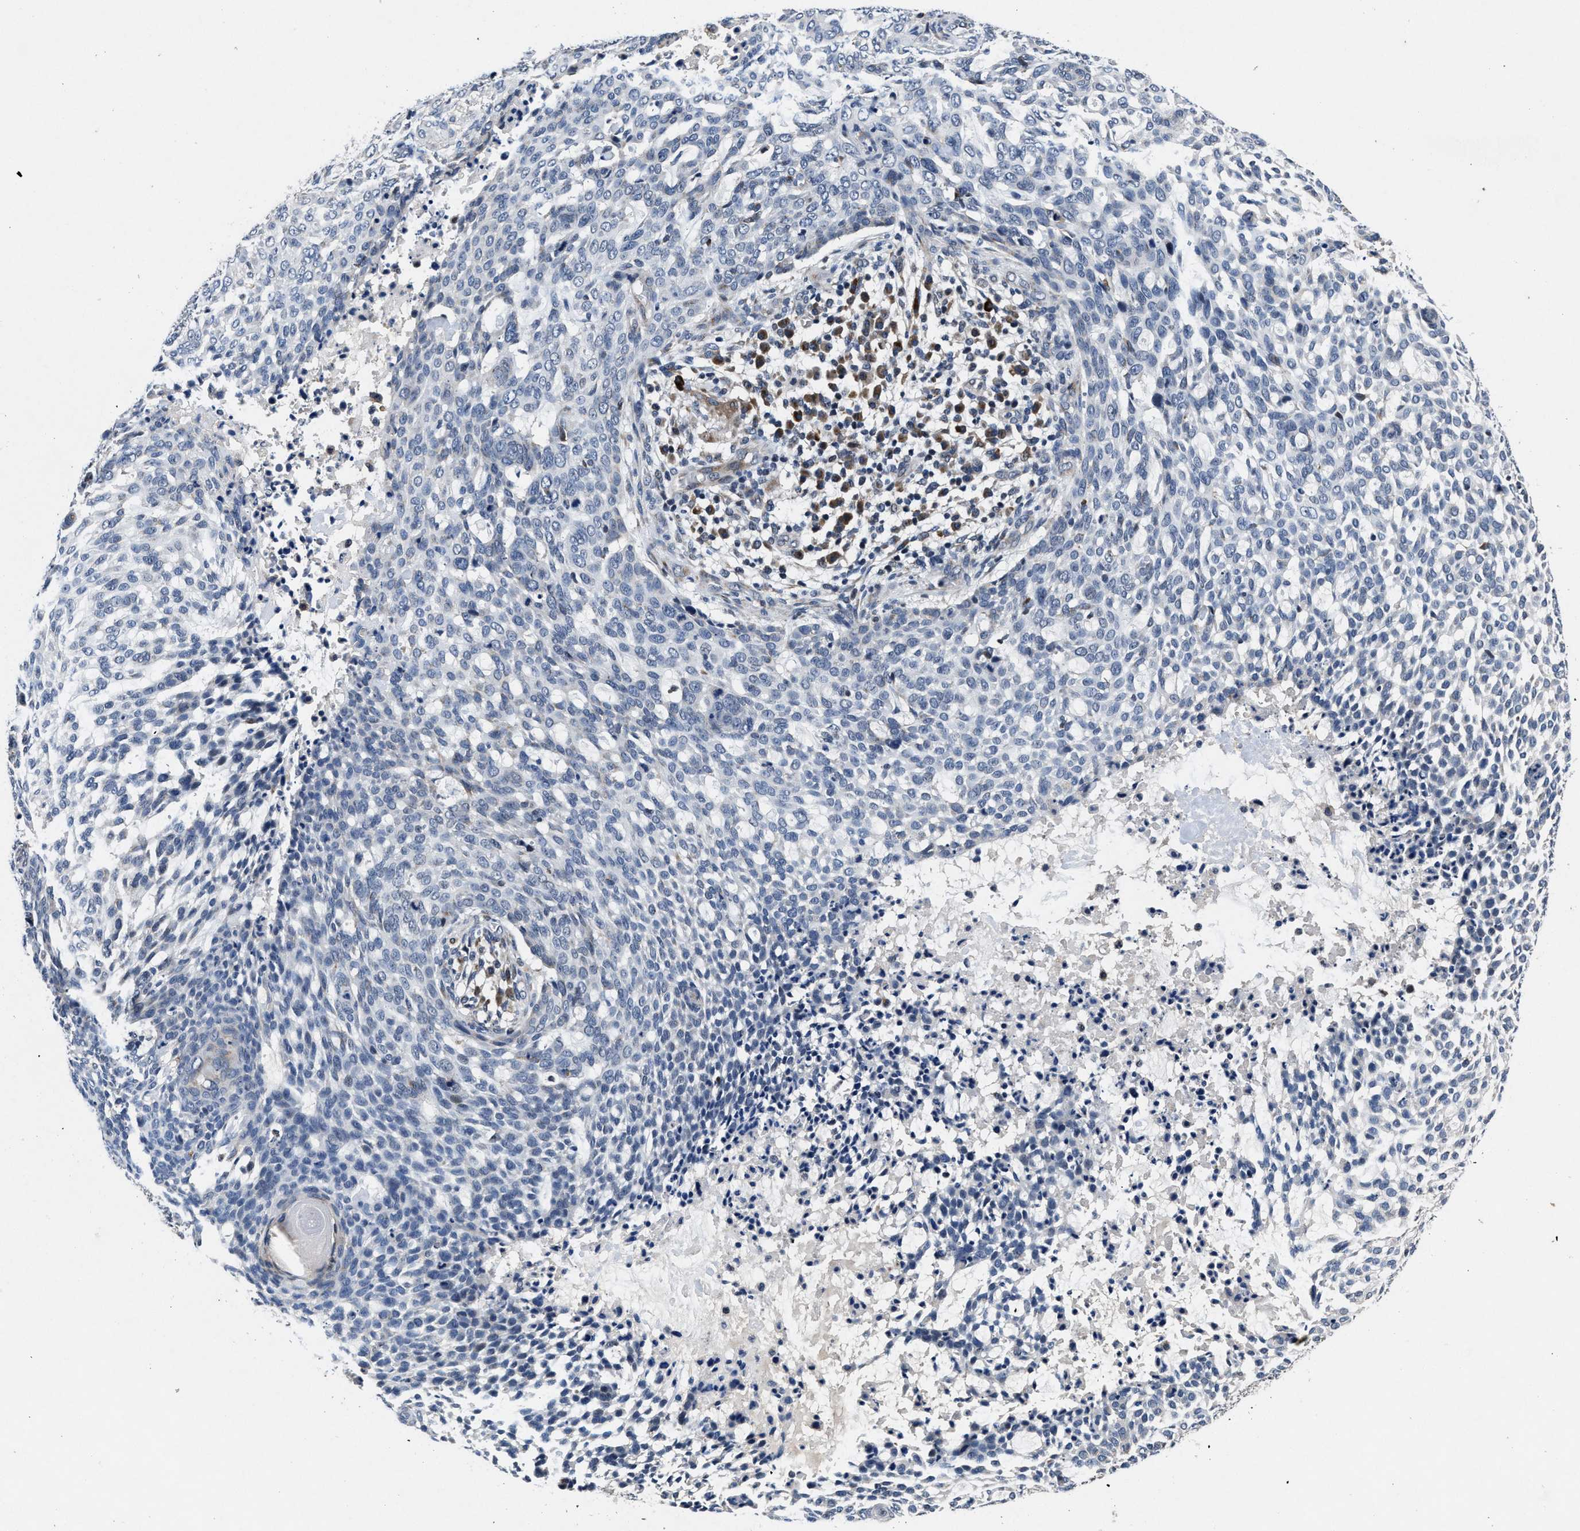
{"staining": {"intensity": "negative", "quantity": "none", "location": "none"}, "tissue": "skin cancer", "cell_type": "Tumor cells", "image_type": "cancer", "snomed": [{"axis": "morphology", "description": "Basal cell carcinoma"}, {"axis": "topography", "description": "Skin"}], "caption": "High magnification brightfield microscopy of skin cancer (basal cell carcinoma) stained with DAB (brown) and counterstained with hematoxylin (blue): tumor cells show no significant staining. (DAB IHC with hematoxylin counter stain).", "gene": "TMEM53", "patient": {"sex": "female", "age": 64}}